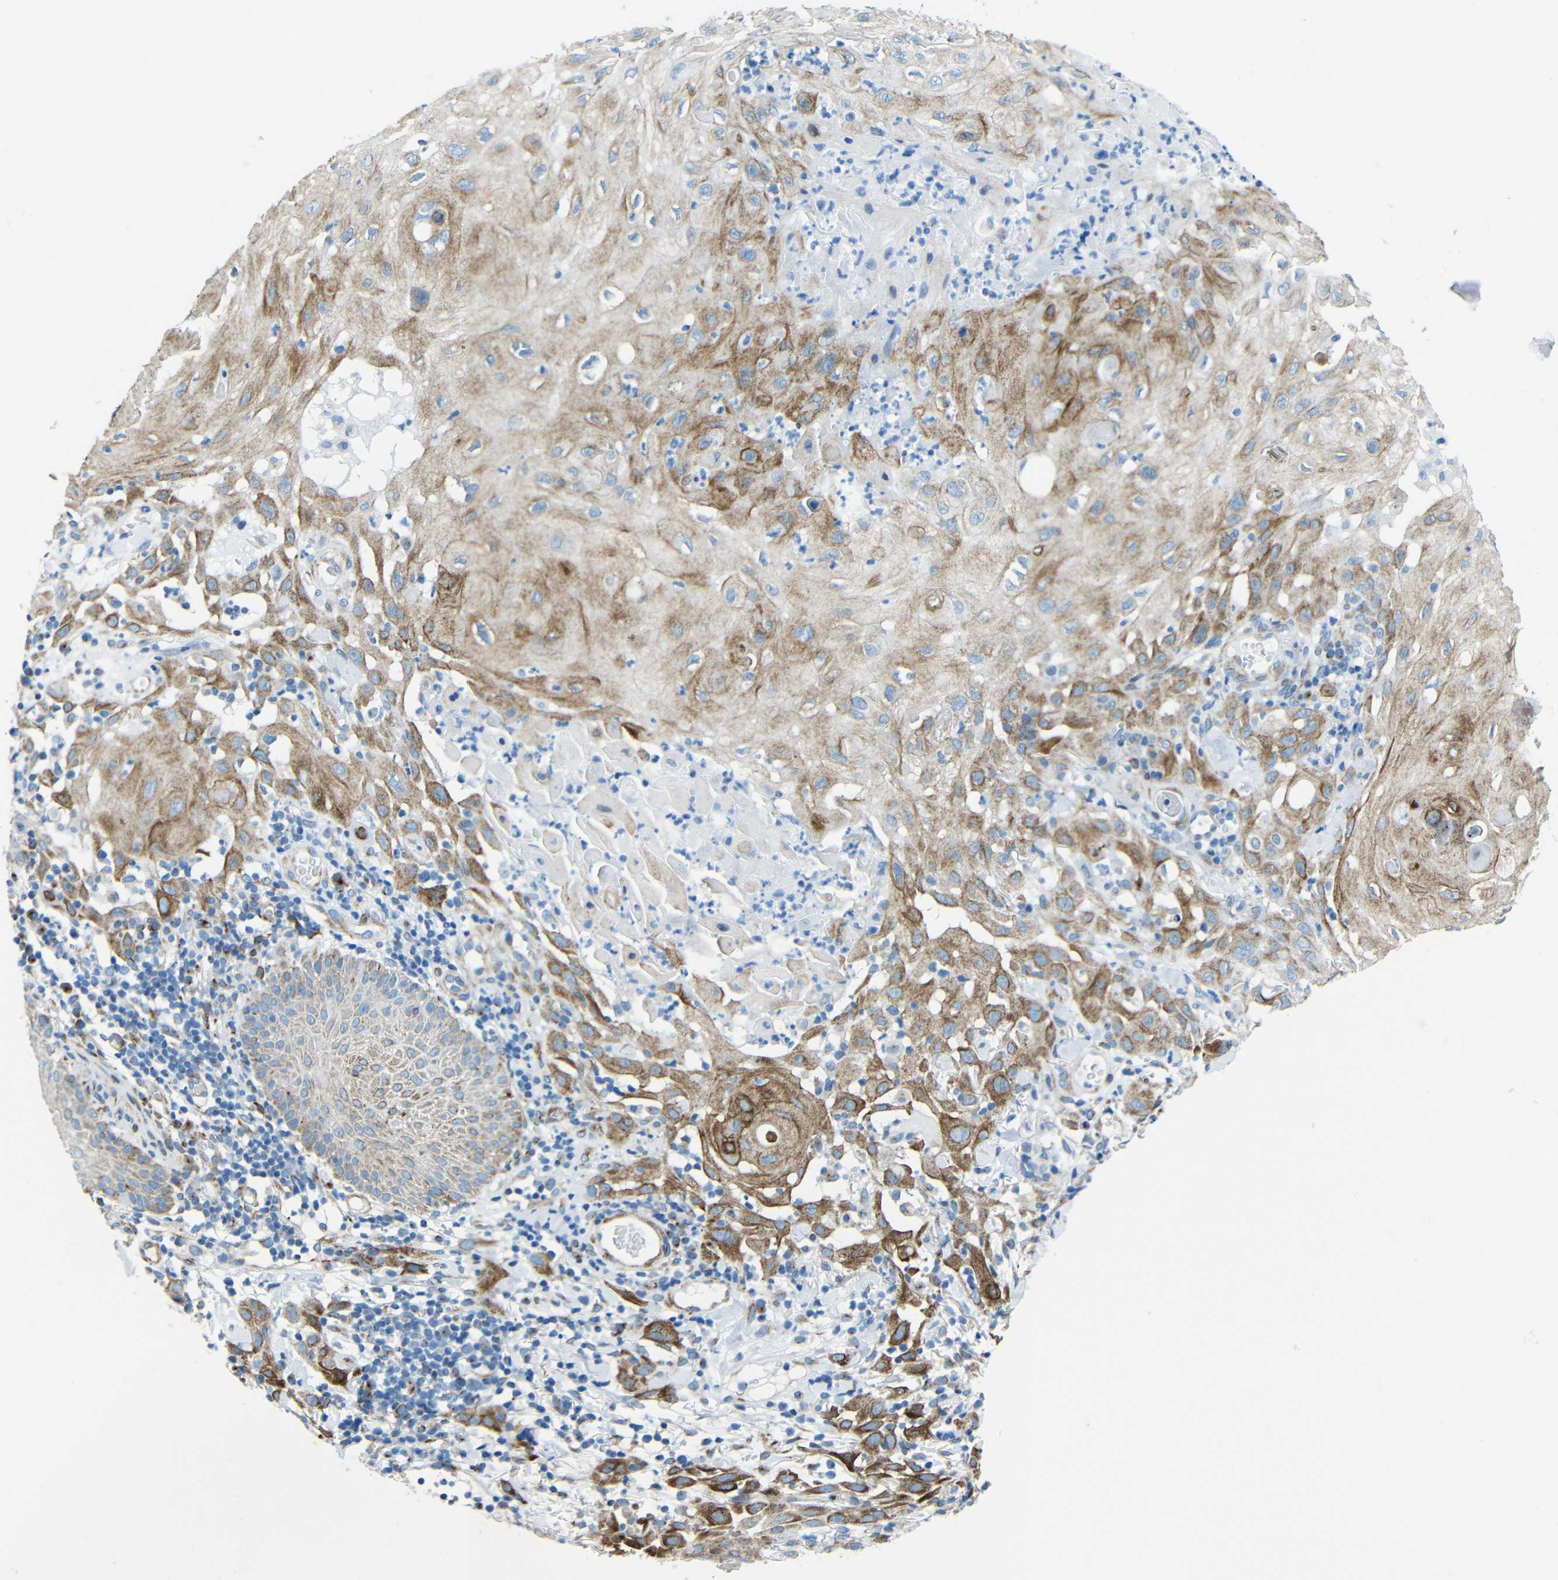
{"staining": {"intensity": "moderate", "quantity": "25%-75%", "location": "cytoplasmic/membranous"}, "tissue": "skin cancer", "cell_type": "Tumor cells", "image_type": "cancer", "snomed": [{"axis": "morphology", "description": "Squamous cell carcinoma, NOS"}, {"axis": "topography", "description": "Skin"}], "caption": "Skin cancer (squamous cell carcinoma) stained with a brown dye shows moderate cytoplasmic/membranous positive staining in approximately 25%-75% of tumor cells.", "gene": "TUBB4B", "patient": {"sex": "male", "age": 24}}